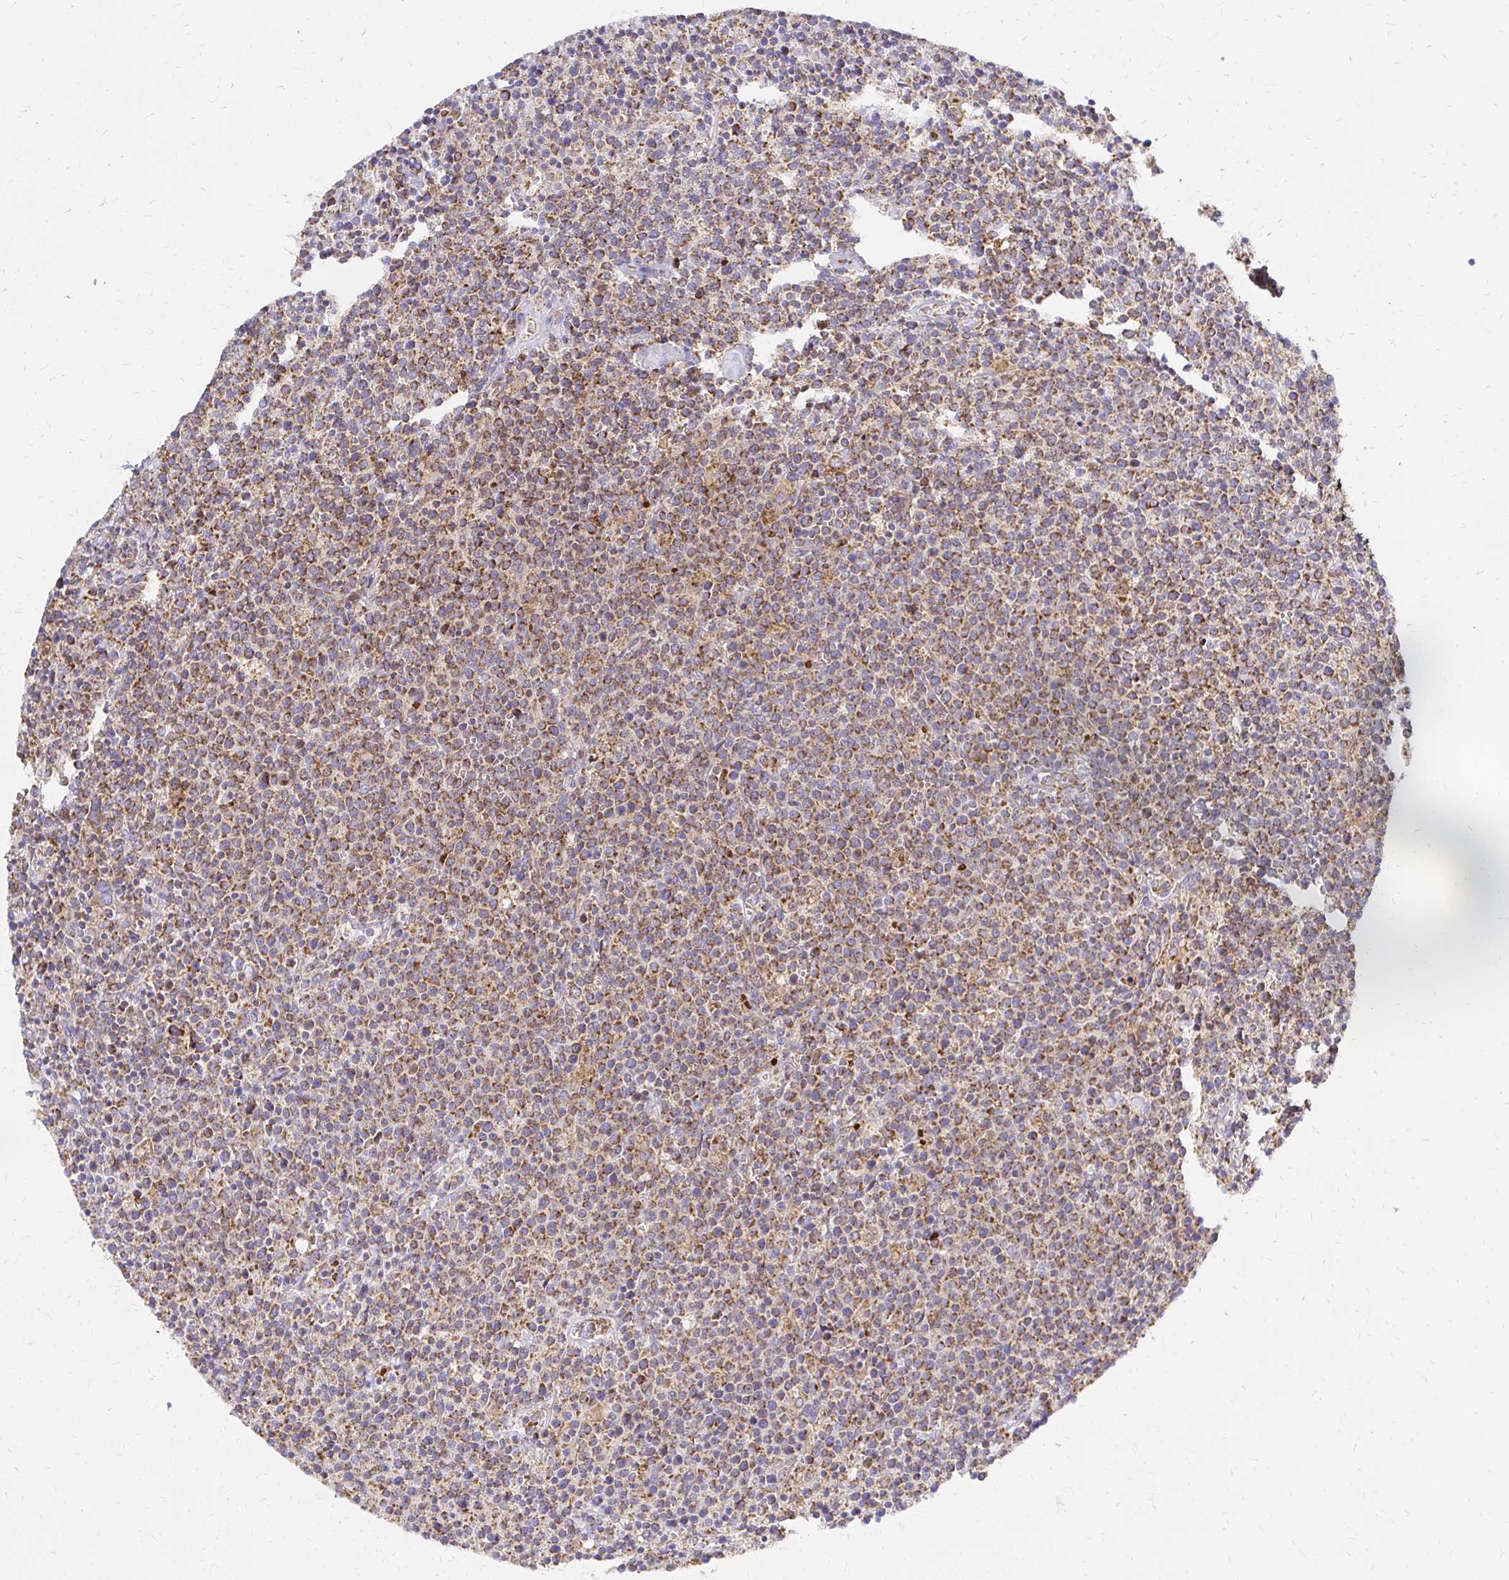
{"staining": {"intensity": "moderate", "quantity": ">75%", "location": "cytoplasmic/membranous"}, "tissue": "lymphoma", "cell_type": "Tumor cells", "image_type": "cancer", "snomed": [{"axis": "morphology", "description": "Malignant lymphoma, non-Hodgkin's type, High grade"}, {"axis": "topography", "description": "Lymph node"}], "caption": "Approximately >75% of tumor cells in malignant lymphoma, non-Hodgkin's type (high-grade) display moderate cytoplasmic/membranous protein expression as visualized by brown immunohistochemical staining.", "gene": "MRPL13", "patient": {"sex": "male", "age": 61}}